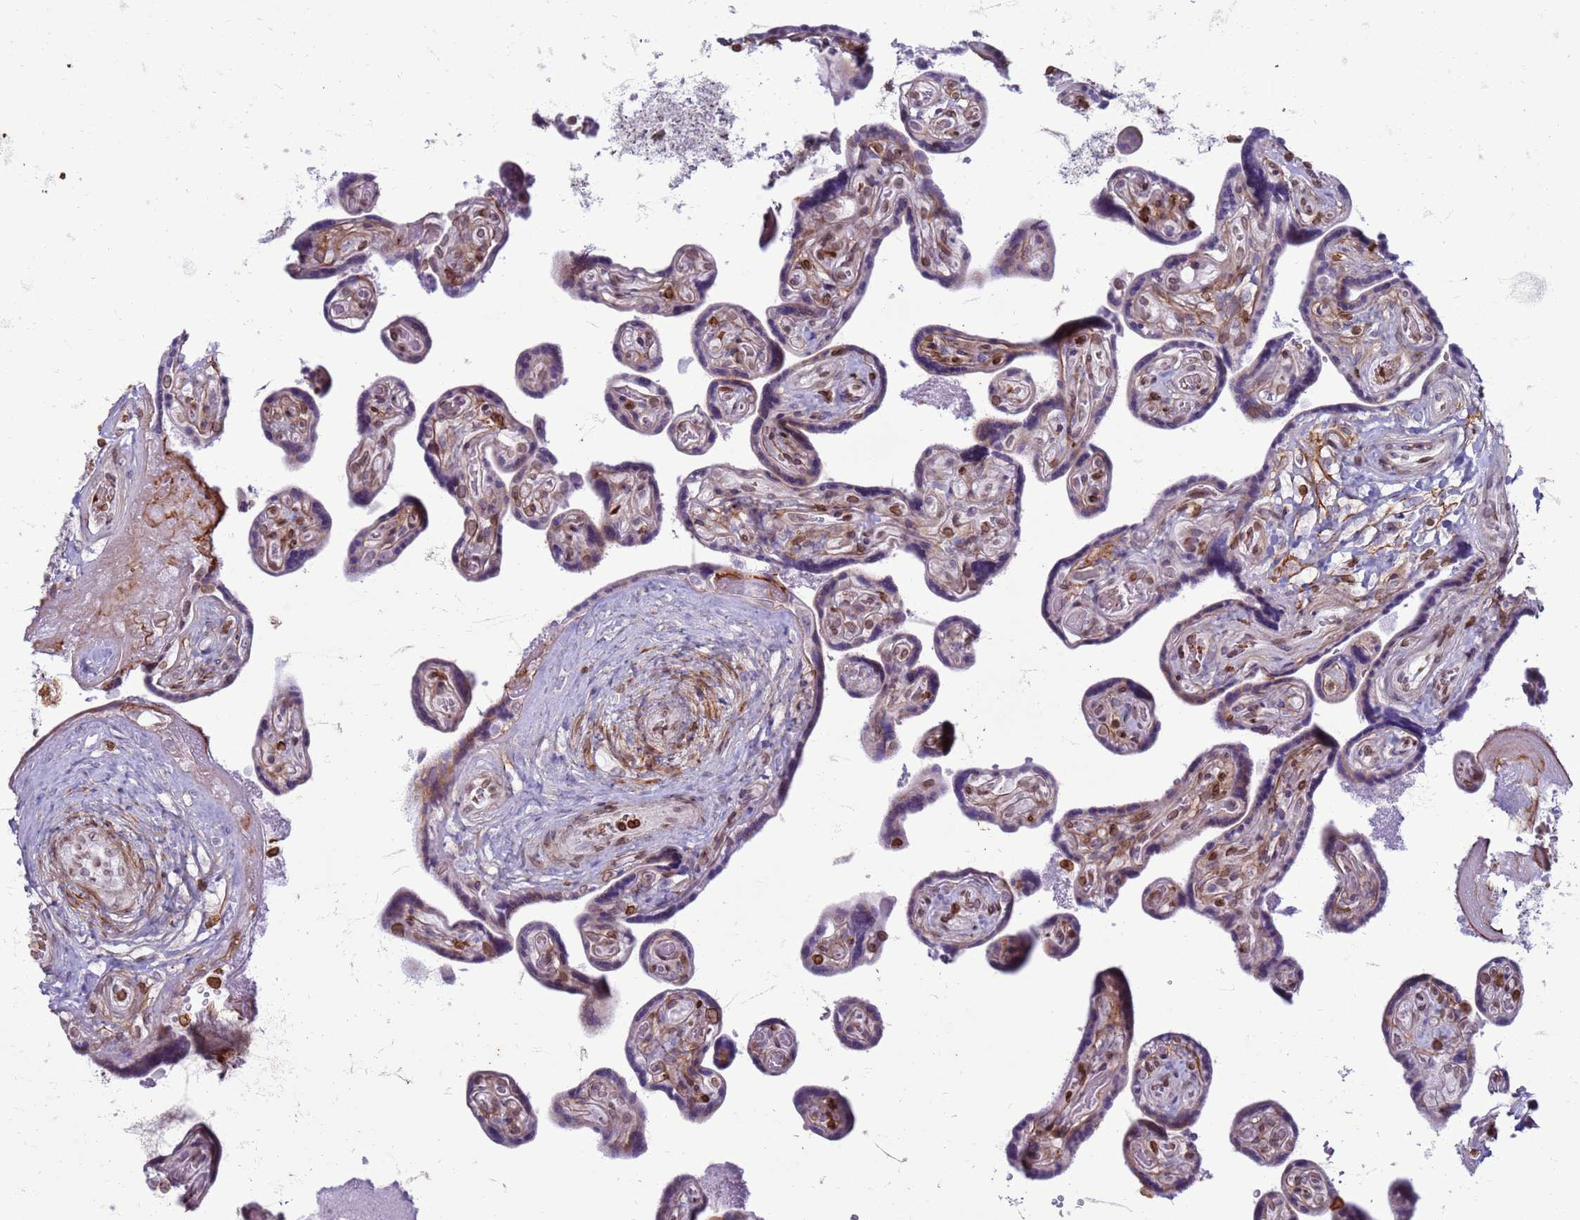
{"staining": {"intensity": "negative", "quantity": "none", "location": "none"}, "tissue": "placenta", "cell_type": "Trophoblastic cells", "image_type": "normal", "snomed": [{"axis": "morphology", "description": "Normal tissue, NOS"}, {"axis": "topography", "description": "Placenta"}], "caption": "A photomicrograph of placenta stained for a protein exhibits no brown staining in trophoblastic cells. (Immunohistochemistry, brightfield microscopy, high magnification).", "gene": "METTL25B", "patient": {"sex": "female", "age": 32}}